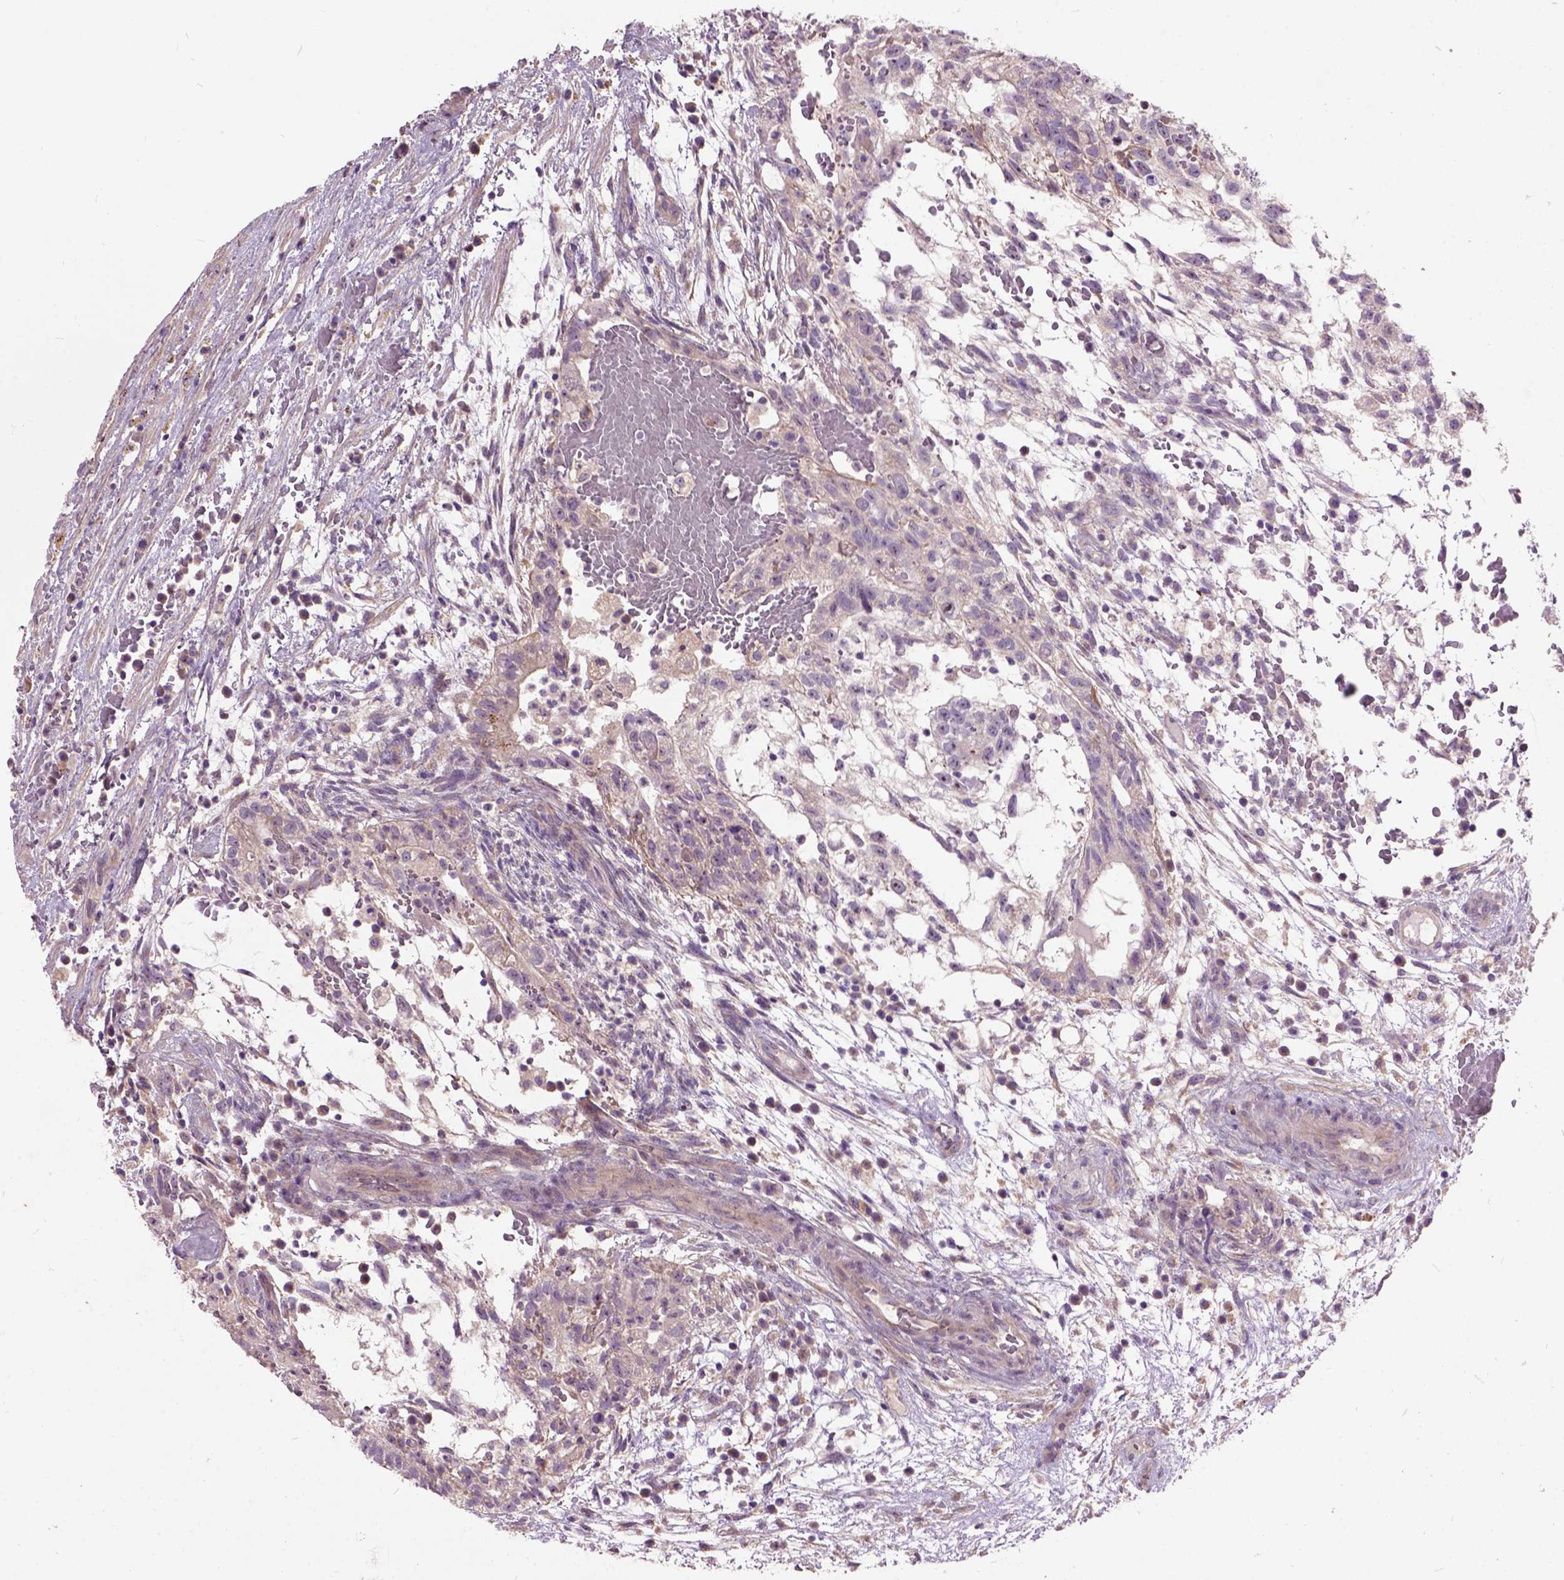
{"staining": {"intensity": "weak", "quantity": ">75%", "location": "cytoplasmic/membranous"}, "tissue": "testis cancer", "cell_type": "Tumor cells", "image_type": "cancer", "snomed": [{"axis": "morphology", "description": "Normal tissue, NOS"}, {"axis": "morphology", "description": "Carcinoma, Embryonal, NOS"}, {"axis": "topography", "description": "Testis"}], "caption": "Human testis cancer (embryonal carcinoma) stained with a brown dye shows weak cytoplasmic/membranous positive staining in about >75% of tumor cells.", "gene": "MAPT", "patient": {"sex": "male", "age": 32}}